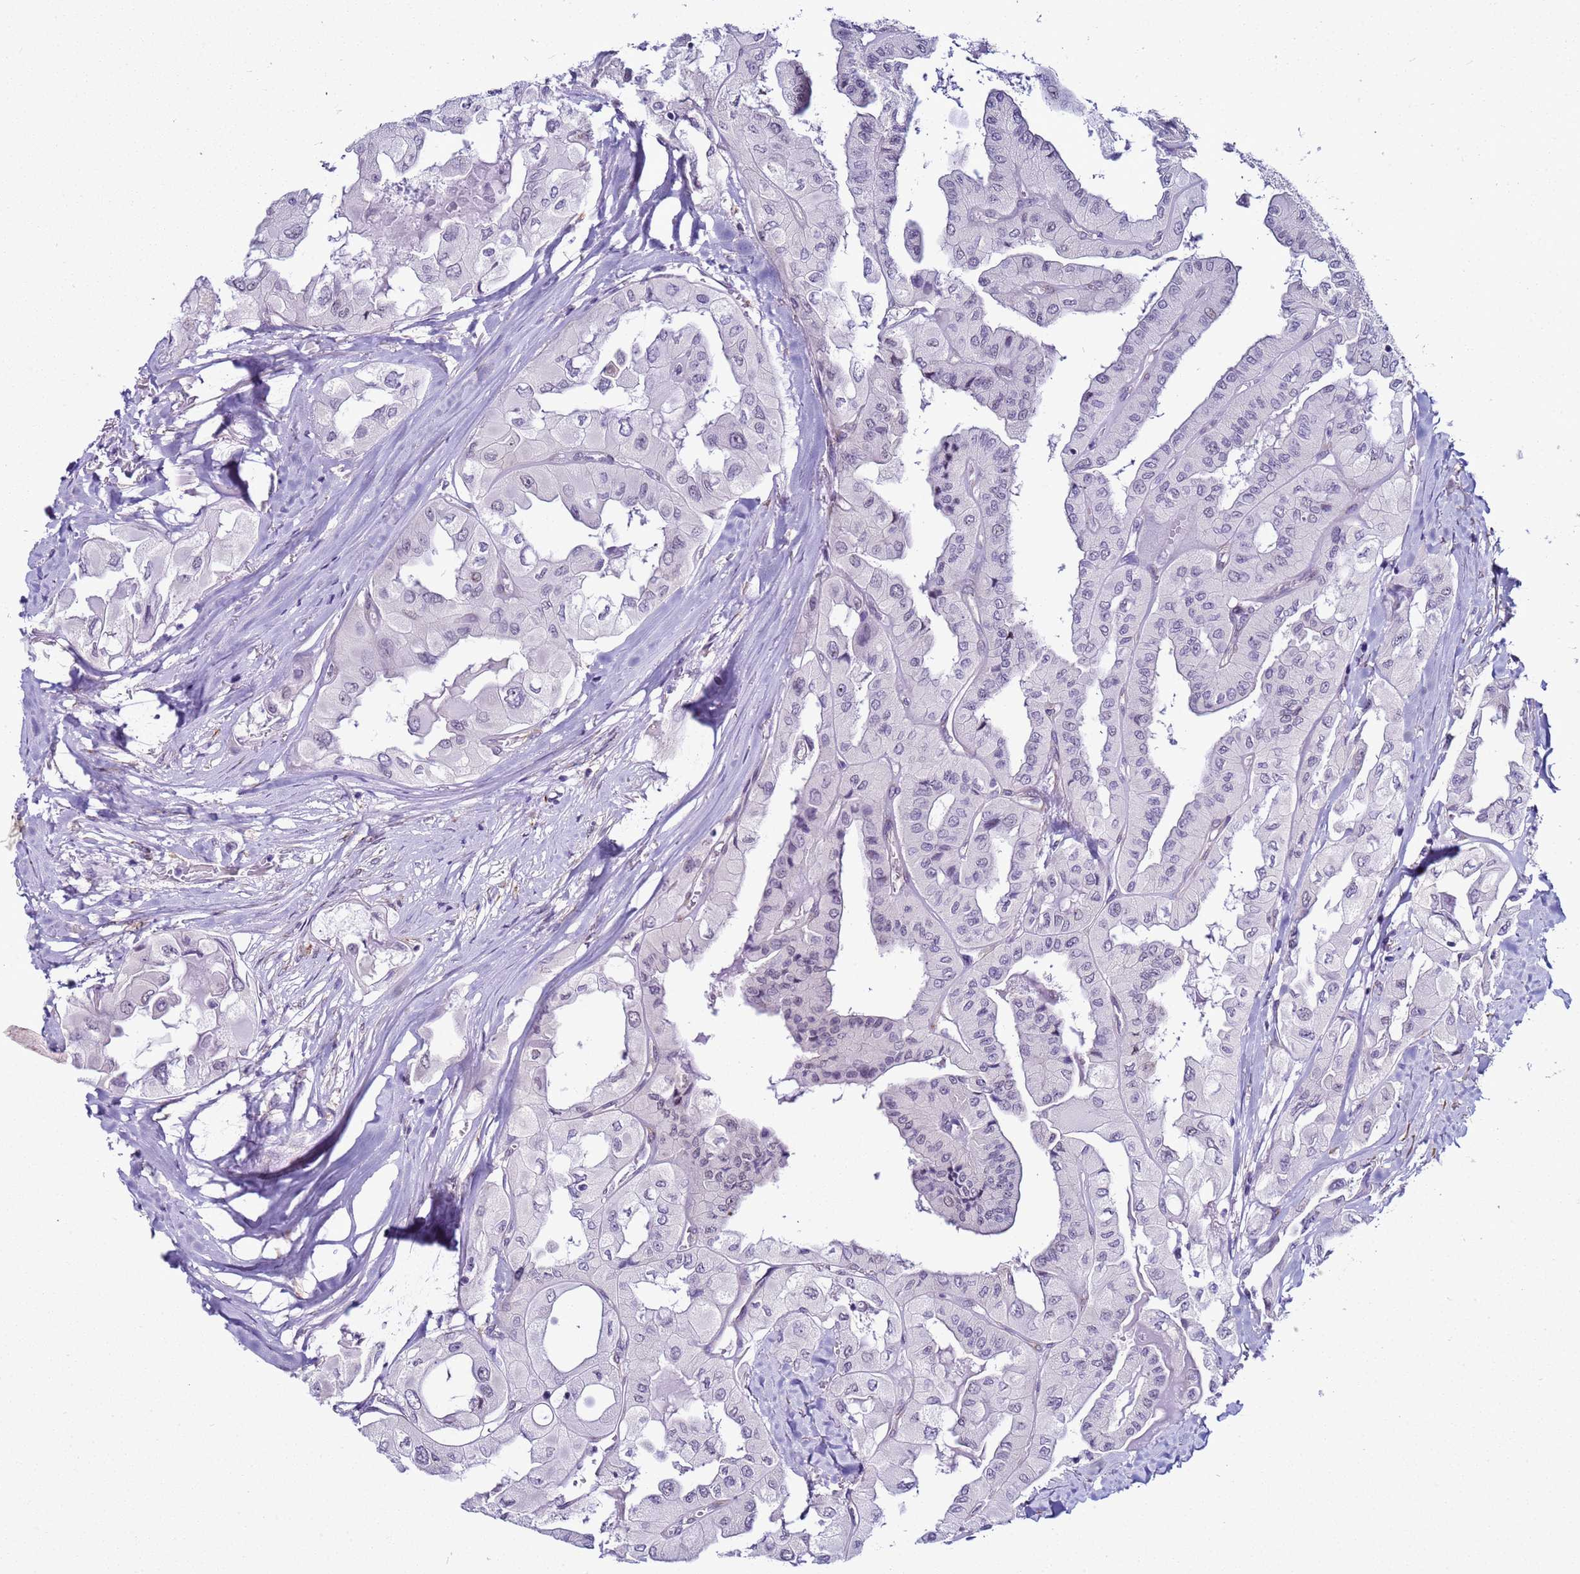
{"staining": {"intensity": "negative", "quantity": "none", "location": "none"}, "tissue": "thyroid cancer", "cell_type": "Tumor cells", "image_type": "cancer", "snomed": [{"axis": "morphology", "description": "Normal tissue, NOS"}, {"axis": "morphology", "description": "Papillary adenocarcinoma, NOS"}, {"axis": "topography", "description": "Thyroid gland"}], "caption": "IHC micrograph of thyroid cancer stained for a protein (brown), which displays no staining in tumor cells.", "gene": "LRRC10B", "patient": {"sex": "female", "age": 59}}